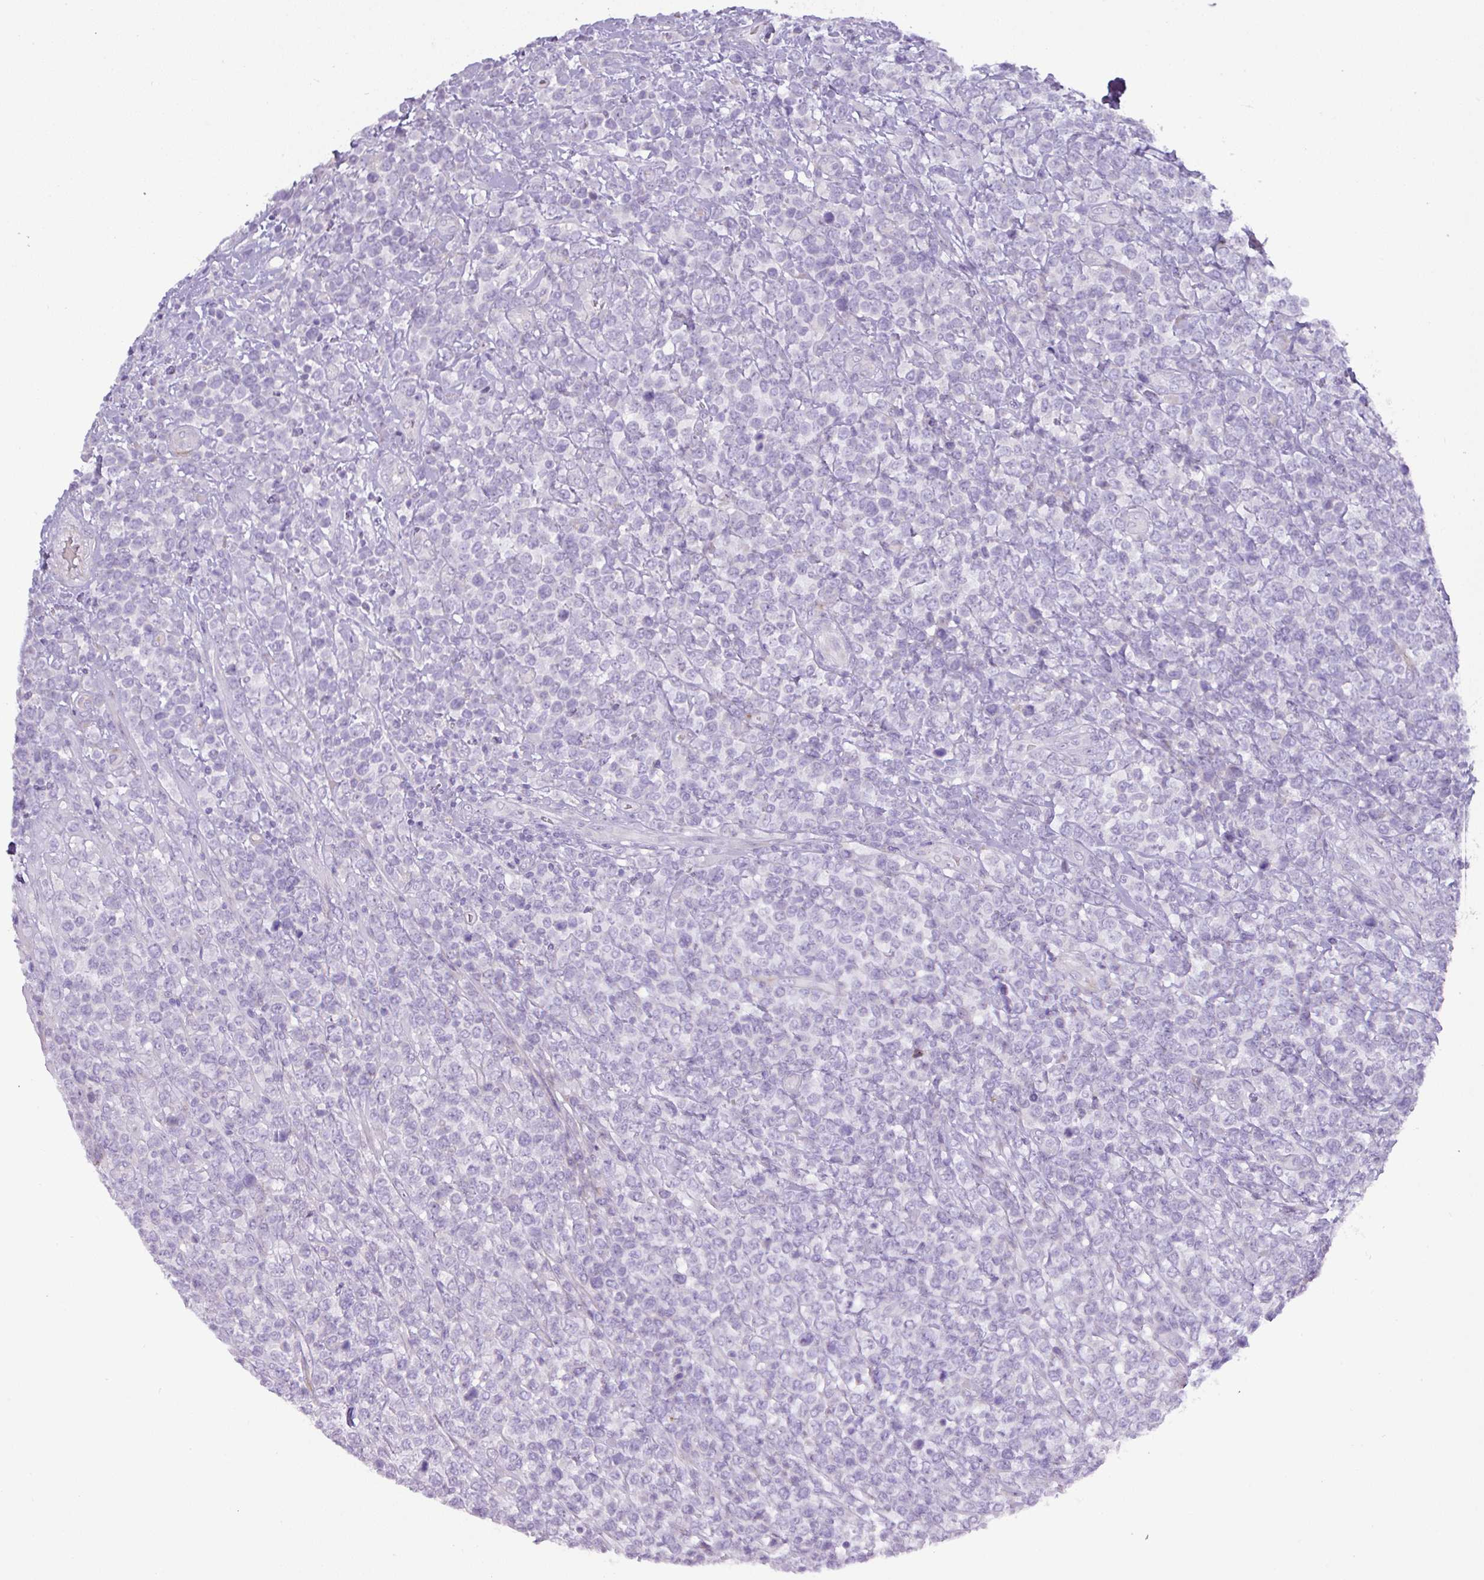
{"staining": {"intensity": "negative", "quantity": "none", "location": "none"}, "tissue": "lymphoma", "cell_type": "Tumor cells", "image_type": "cancer", "snomed": [{"axis": "morphology", "description": "Malignant lymphoma, non-Hodgkin's type, High grade"}, {"axis": "topography", "description": "Soft tissue"}], "caption": "A high-resolution micrograph shows immunohistochemistry staining of lymphoma, which displays no significant expression in tumor cells.", "gene": "ATP6V1F", "patient": {"sex": "female", "age": 56}}